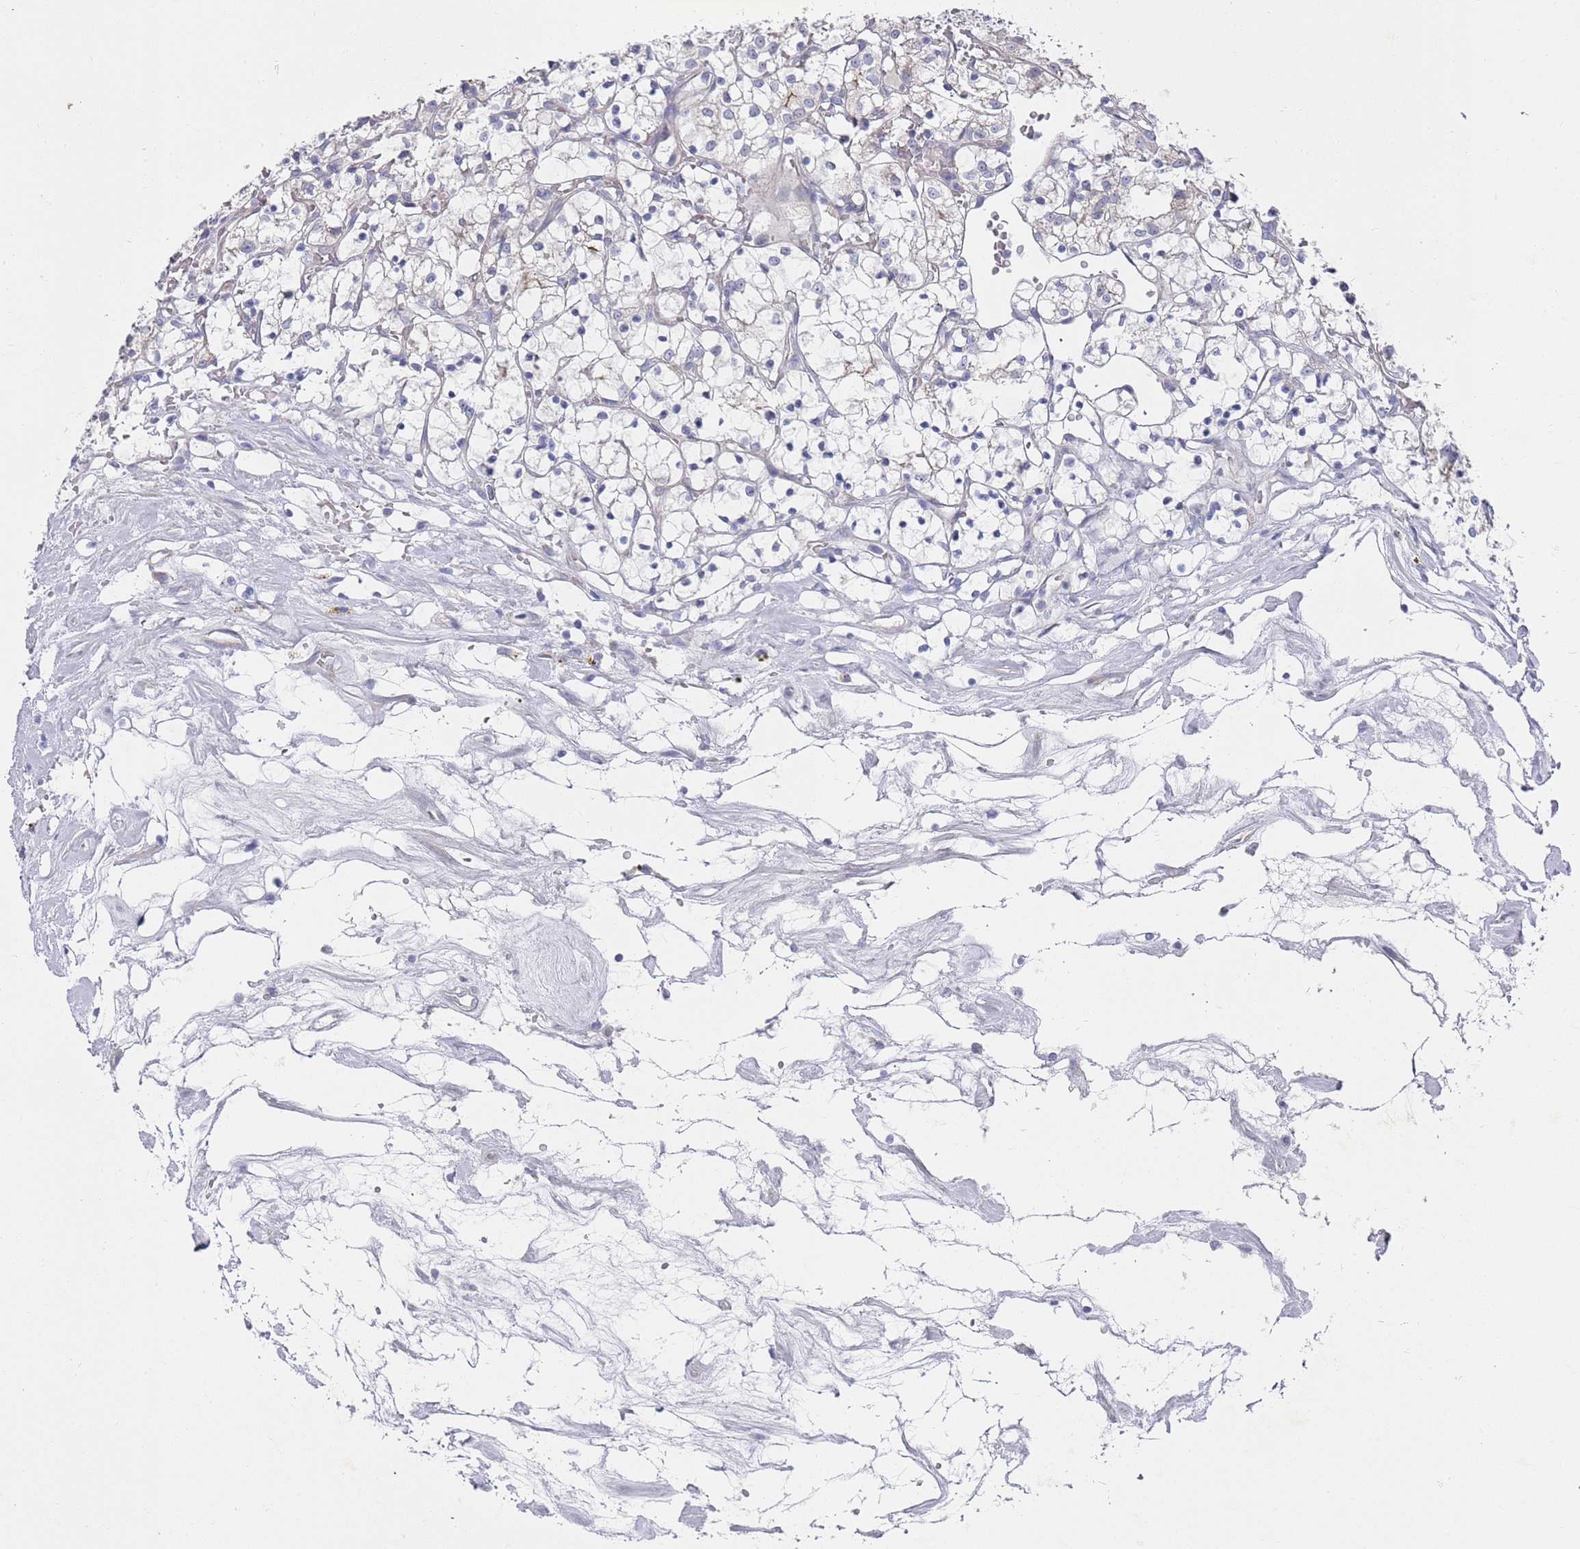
{"staining": {"intensity": "negative", "quantity": "none", "location": "none"}, "tissue": "renal cancer", "cell_type": "Tumor cells", "image_type": "cancer", "snomed": [{"axis": "morphology", "description": "Adenocarcinoma, NOS"}, {"axis": "topography", "description": "Kidney"}], "caption": "Tumor cells are negative for protein expression in human renal adenocarcinoma. Brightfield microscopy of IHC stained with DAB (brown) and hematoxylin (blue), captured at high magnification.", "gene": "SCAPER", "patient": {"sex": "female", "age": 69}}